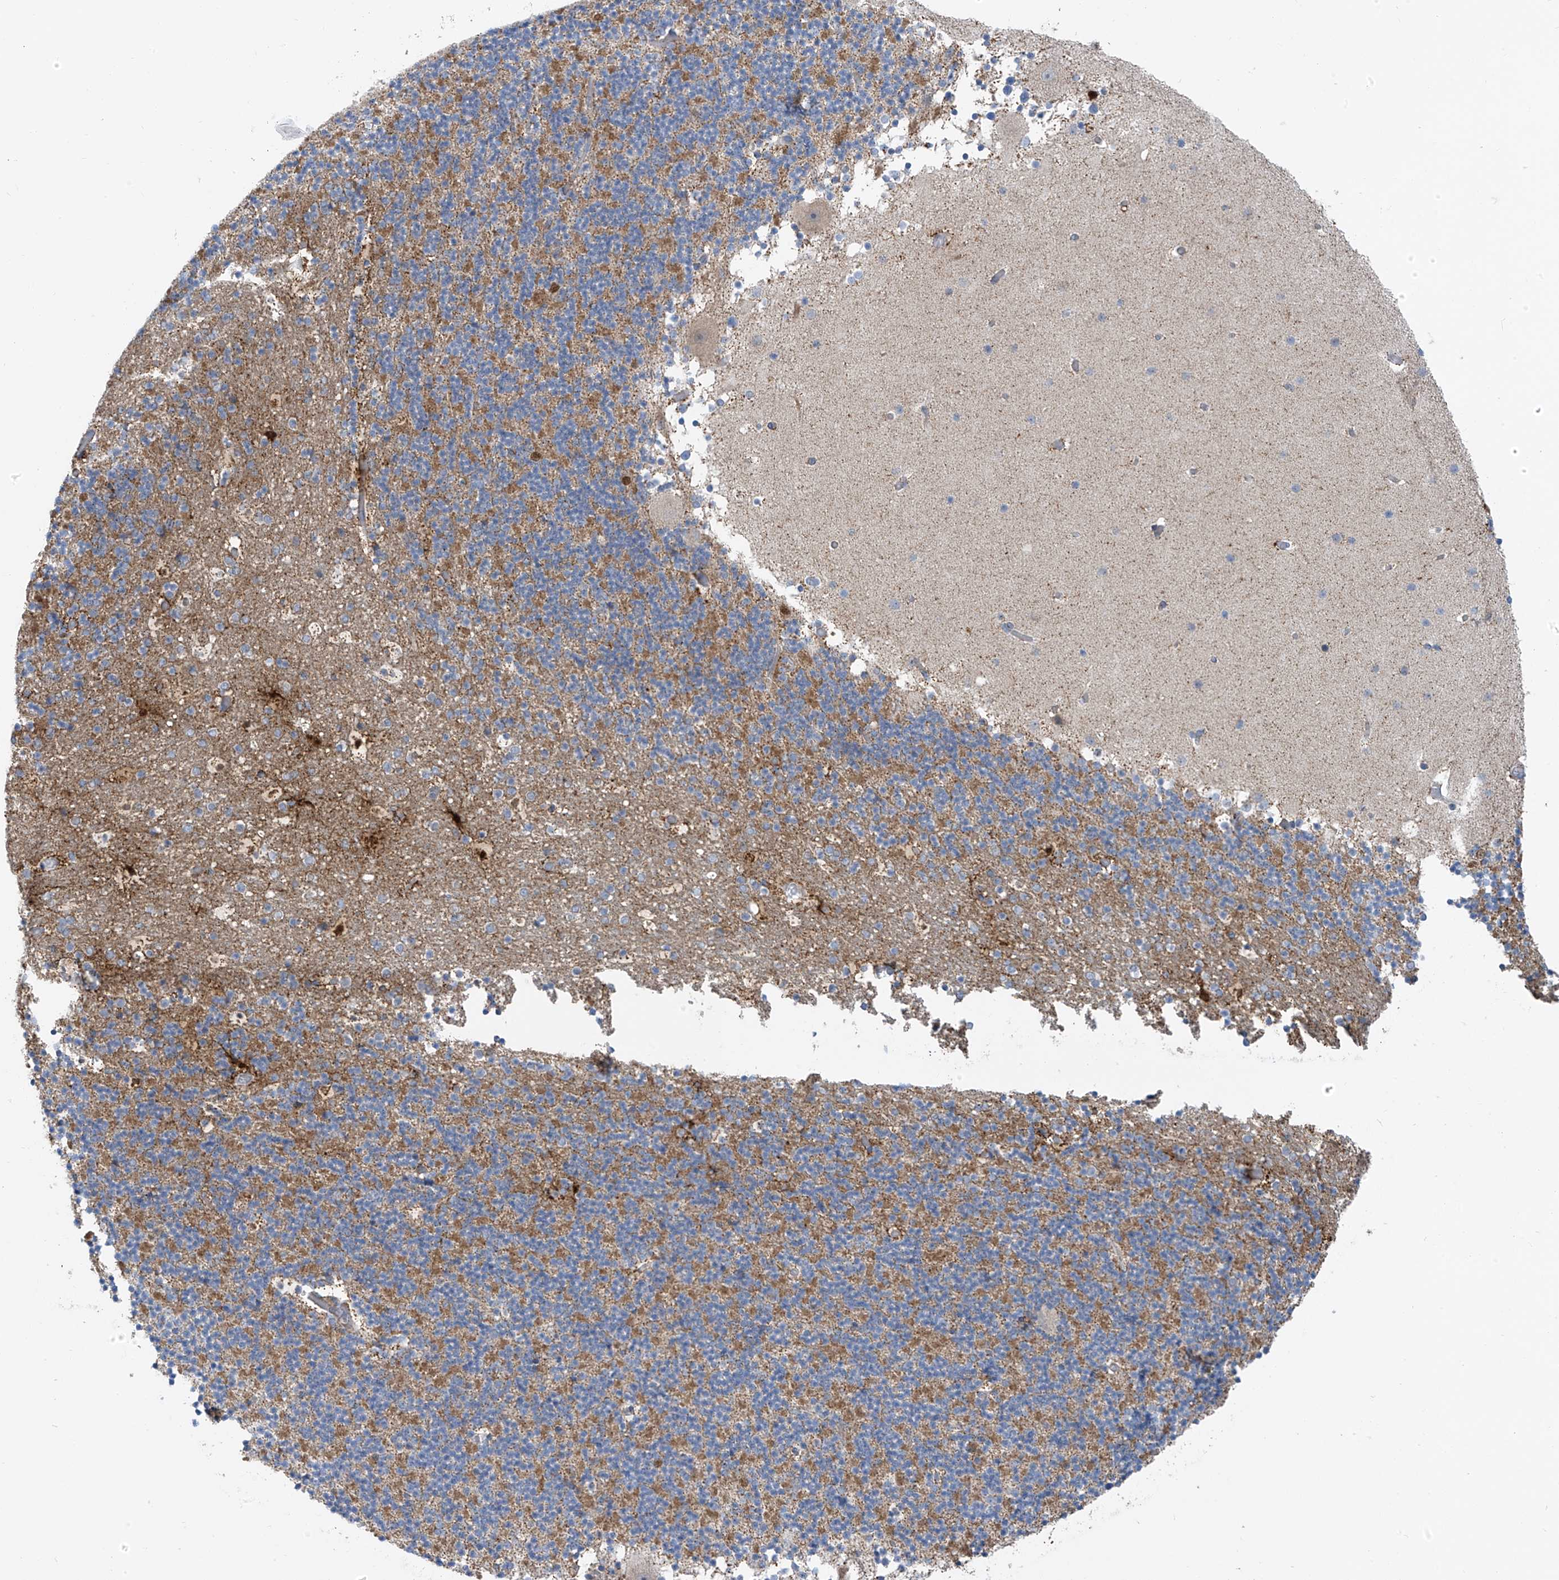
{"staining": {"intensity": "moderate", "quantity": ">75%", "location": "cytoplasmic/membranous"}, "tissue": "cerebellum", "cell_type": "Cells in granular layer", "image_type": "normal", "snomed": [{"axis": "morphology", "description": "Normal tissue, NOS"}, {"axis": "topography", "description": "Cerebellum"}], "caption": "Immunohistochemical staining of normal cerebellum shows medium levels of moderate cytoplasmic/membranous positivity in approximately >75% of cells in granular layer. Using DAB (brown) and hematoxylin (blue) stains, captured at high magnification using brightfield microscopy.", "gene": "EOMES", "patient": {"sex": "male", "age": 57}}